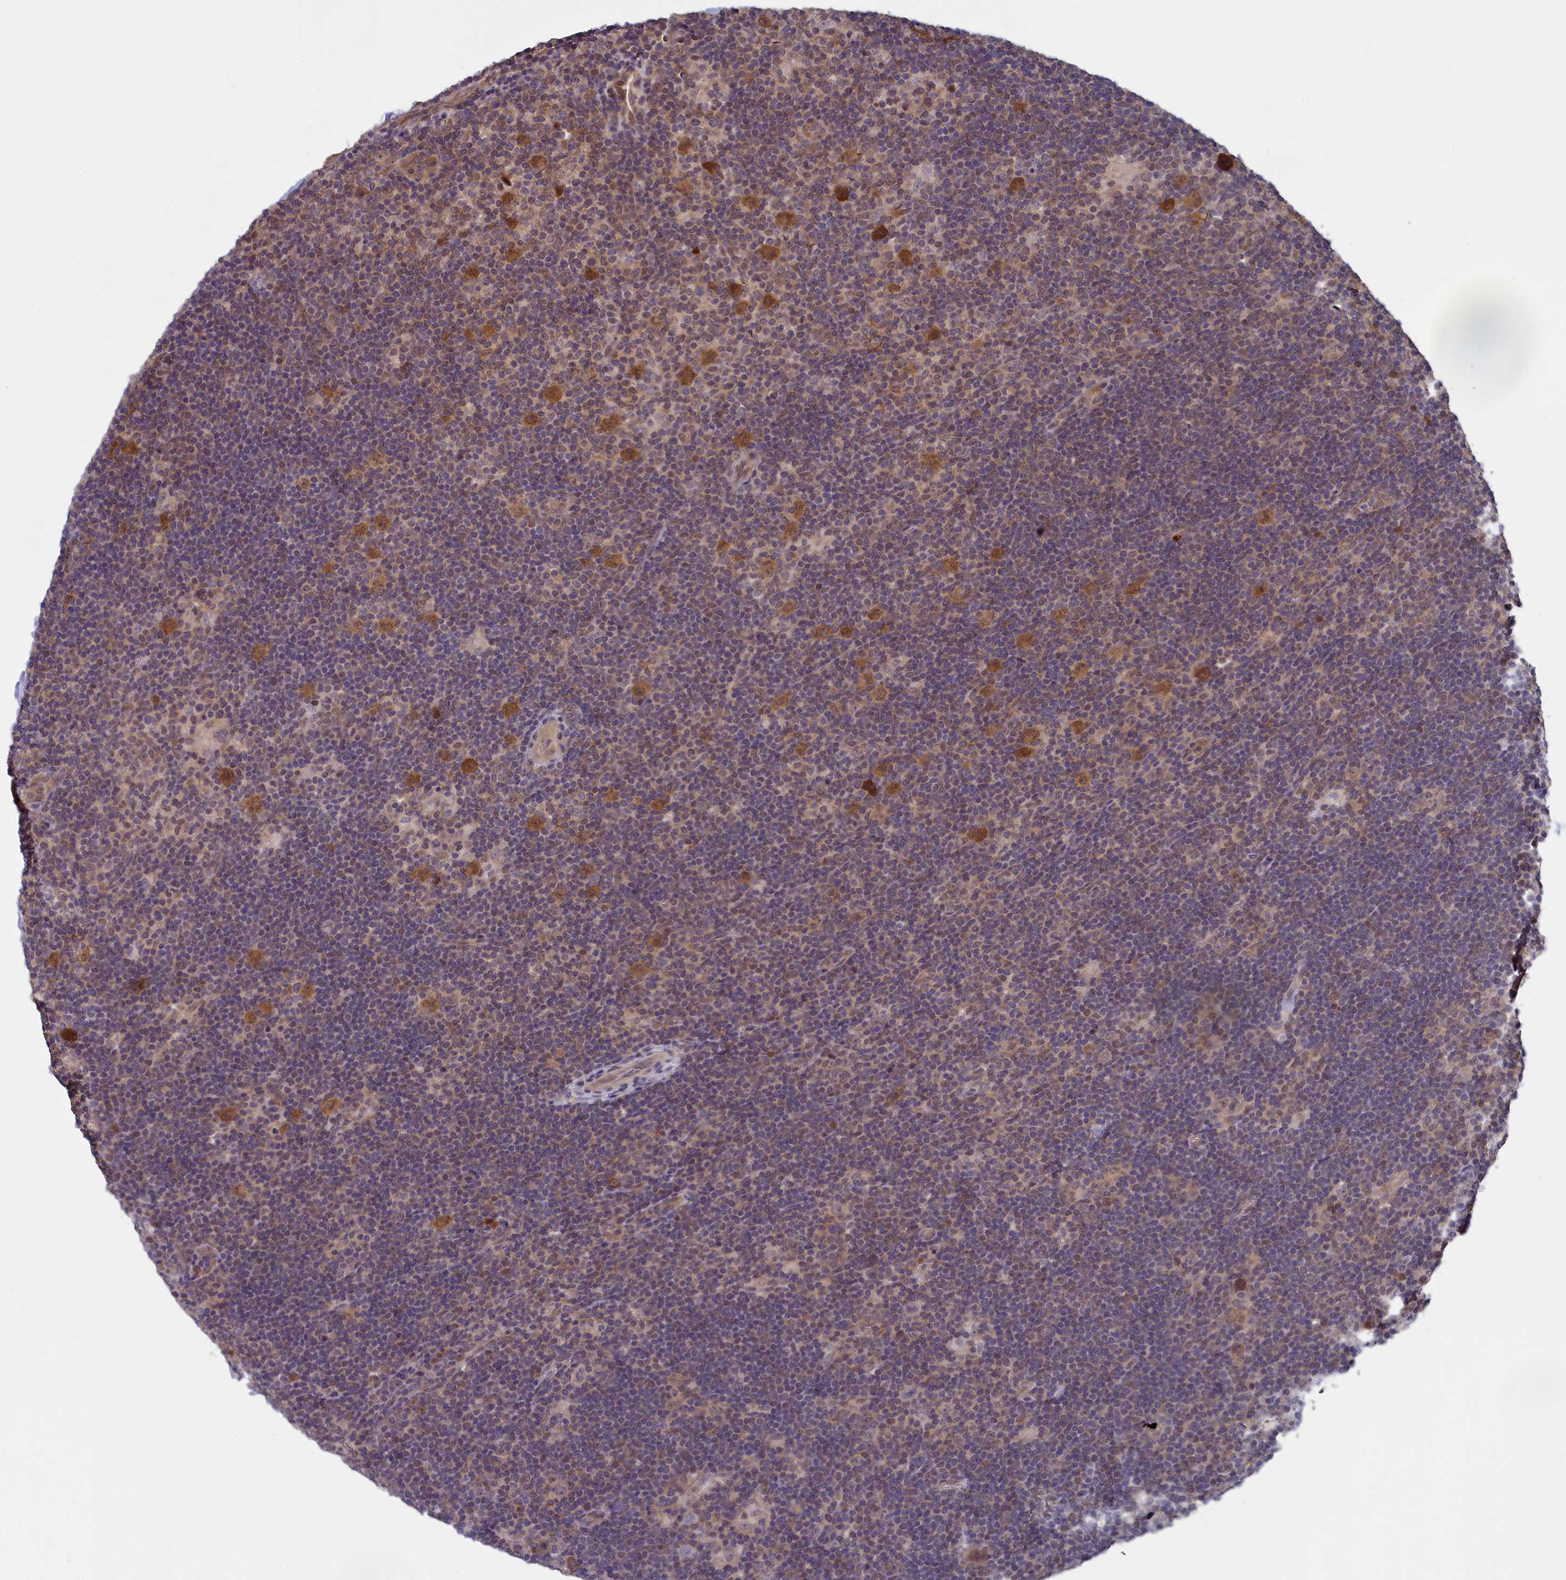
{"staining": {"intensity": "moderate", "quantity": "25%-75%", "location": "cytoplasmic/membranous,nuclear"}, "tissue": "lymphoma", "cell_type": "Tumor cells", "image_type": "cancer", "snomed": [{"axis": "morphology", "description": "Hodgkin's disease, NOS"}, {"axis": "topography", "description": "Lymph node"}], "caption": "This is an image of IHC staining of Hodgkin's disease, which shows moderate staining in the cytoplasmic/membranous and nuclear of tumor cells.", "gene": "MRI1", "patient": {"sex": "female", "age": 57}}